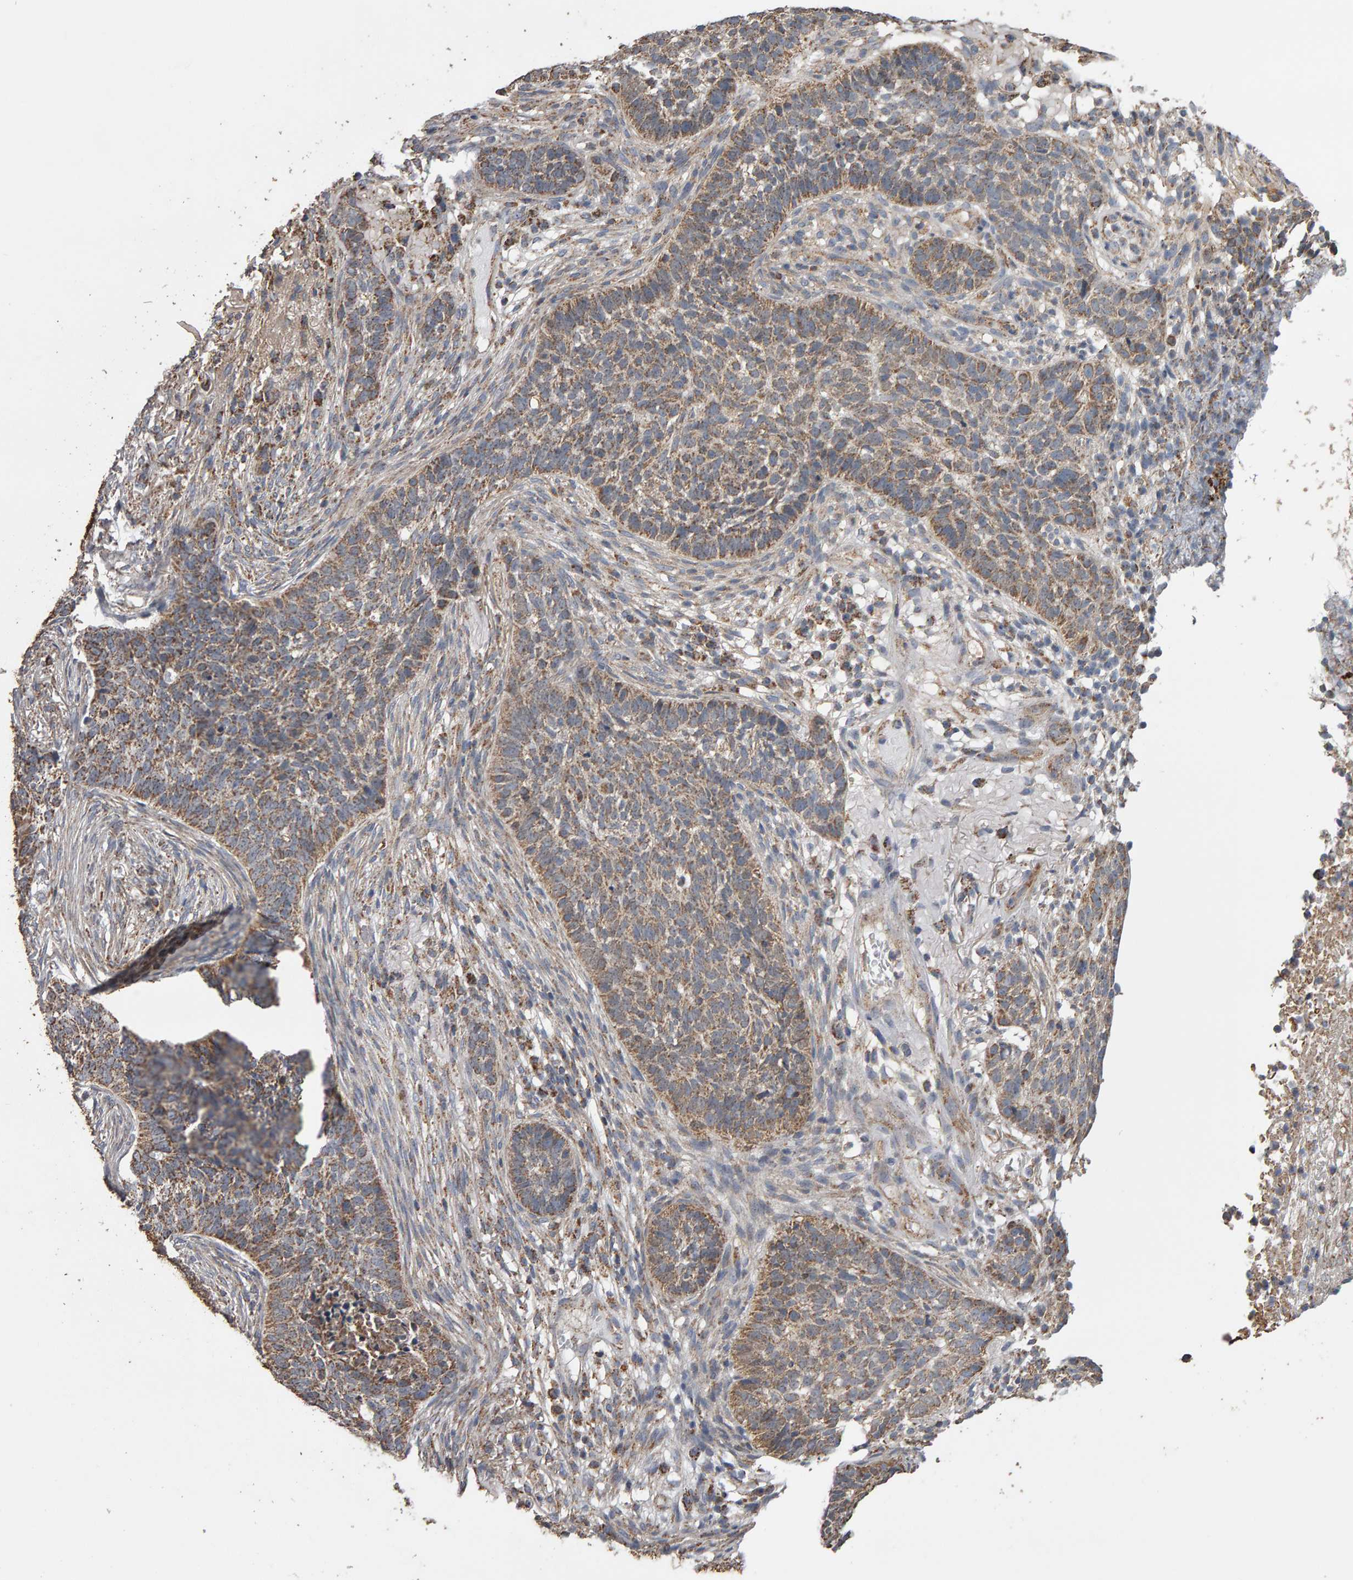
{"staining": {"intensity": "moderate", "quantity": "25%-75%", "location": "cytoplasmic/membranous"}, "tissue": "skin cancer", "cell_type": "Tumor cells", "image_type": "cancer", "snomed": [{"axis": "morphology", "description": "Basal cell carcinoma"}, {"axis": "topography", "description": "Skin"}], "caption": "Moderate cytoplasmic/membranous protein positivity is appreciated in about 25%-75% of tumor cells in skin cancer.", "gene": "TOM1L1", "patient": {"sex": "male", "age": 85}}